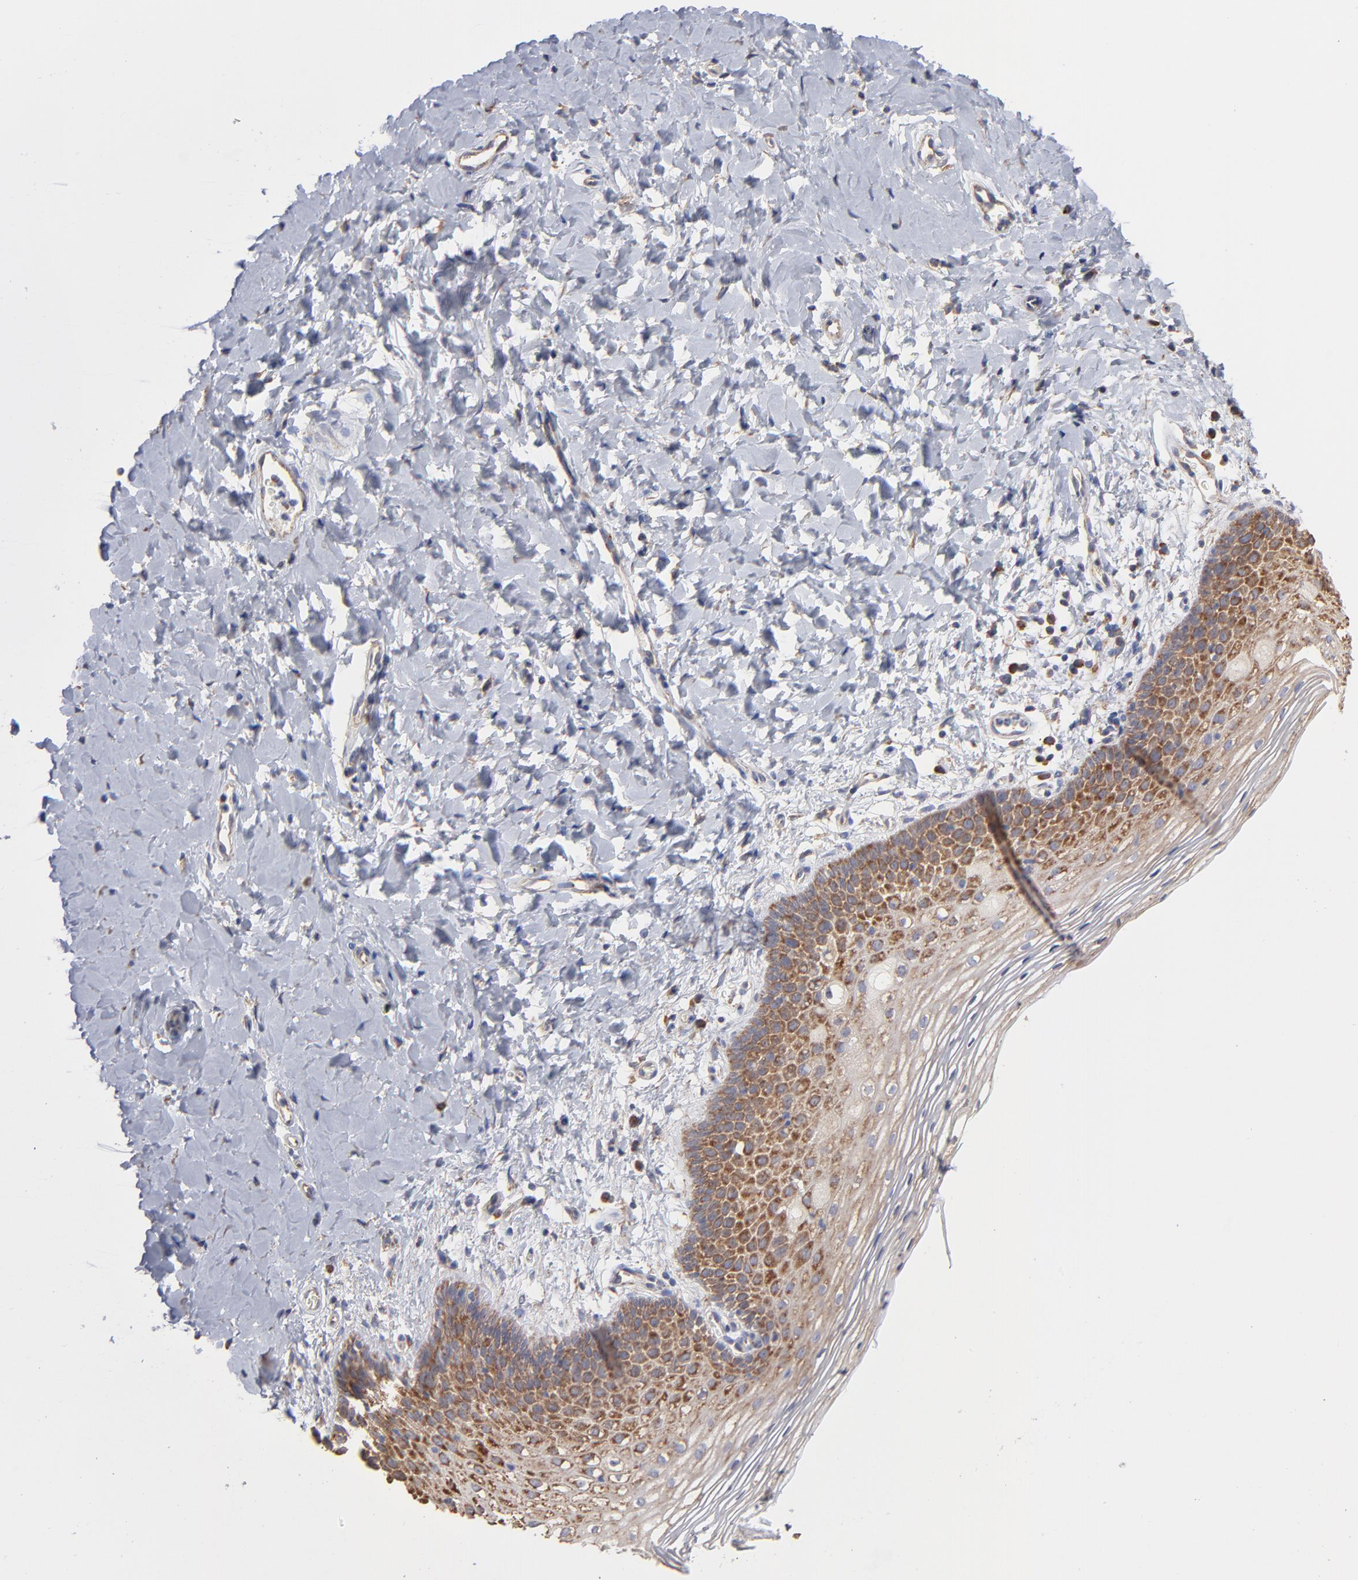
{"staining": {"intensity": "moderate", "quantity": ">75%", "location": "cytoplasmic/membranous"}, "tissue": "vagina", "cell_type": "Squamous epithelial cells", "image_type": "normal", "snomed": [{"axis": "morphology", "description": "Normal tissue, NOS"}, {"axis": "topography", "description": "Vagina"}], "caption": "Squamous epithelial cells display moderate cytoplasmic/membranous positivity in approximately >75% of cells in unremarkable vagina.", "gene": "RPL3", "patient": {"sex": "female", "age": 55}}